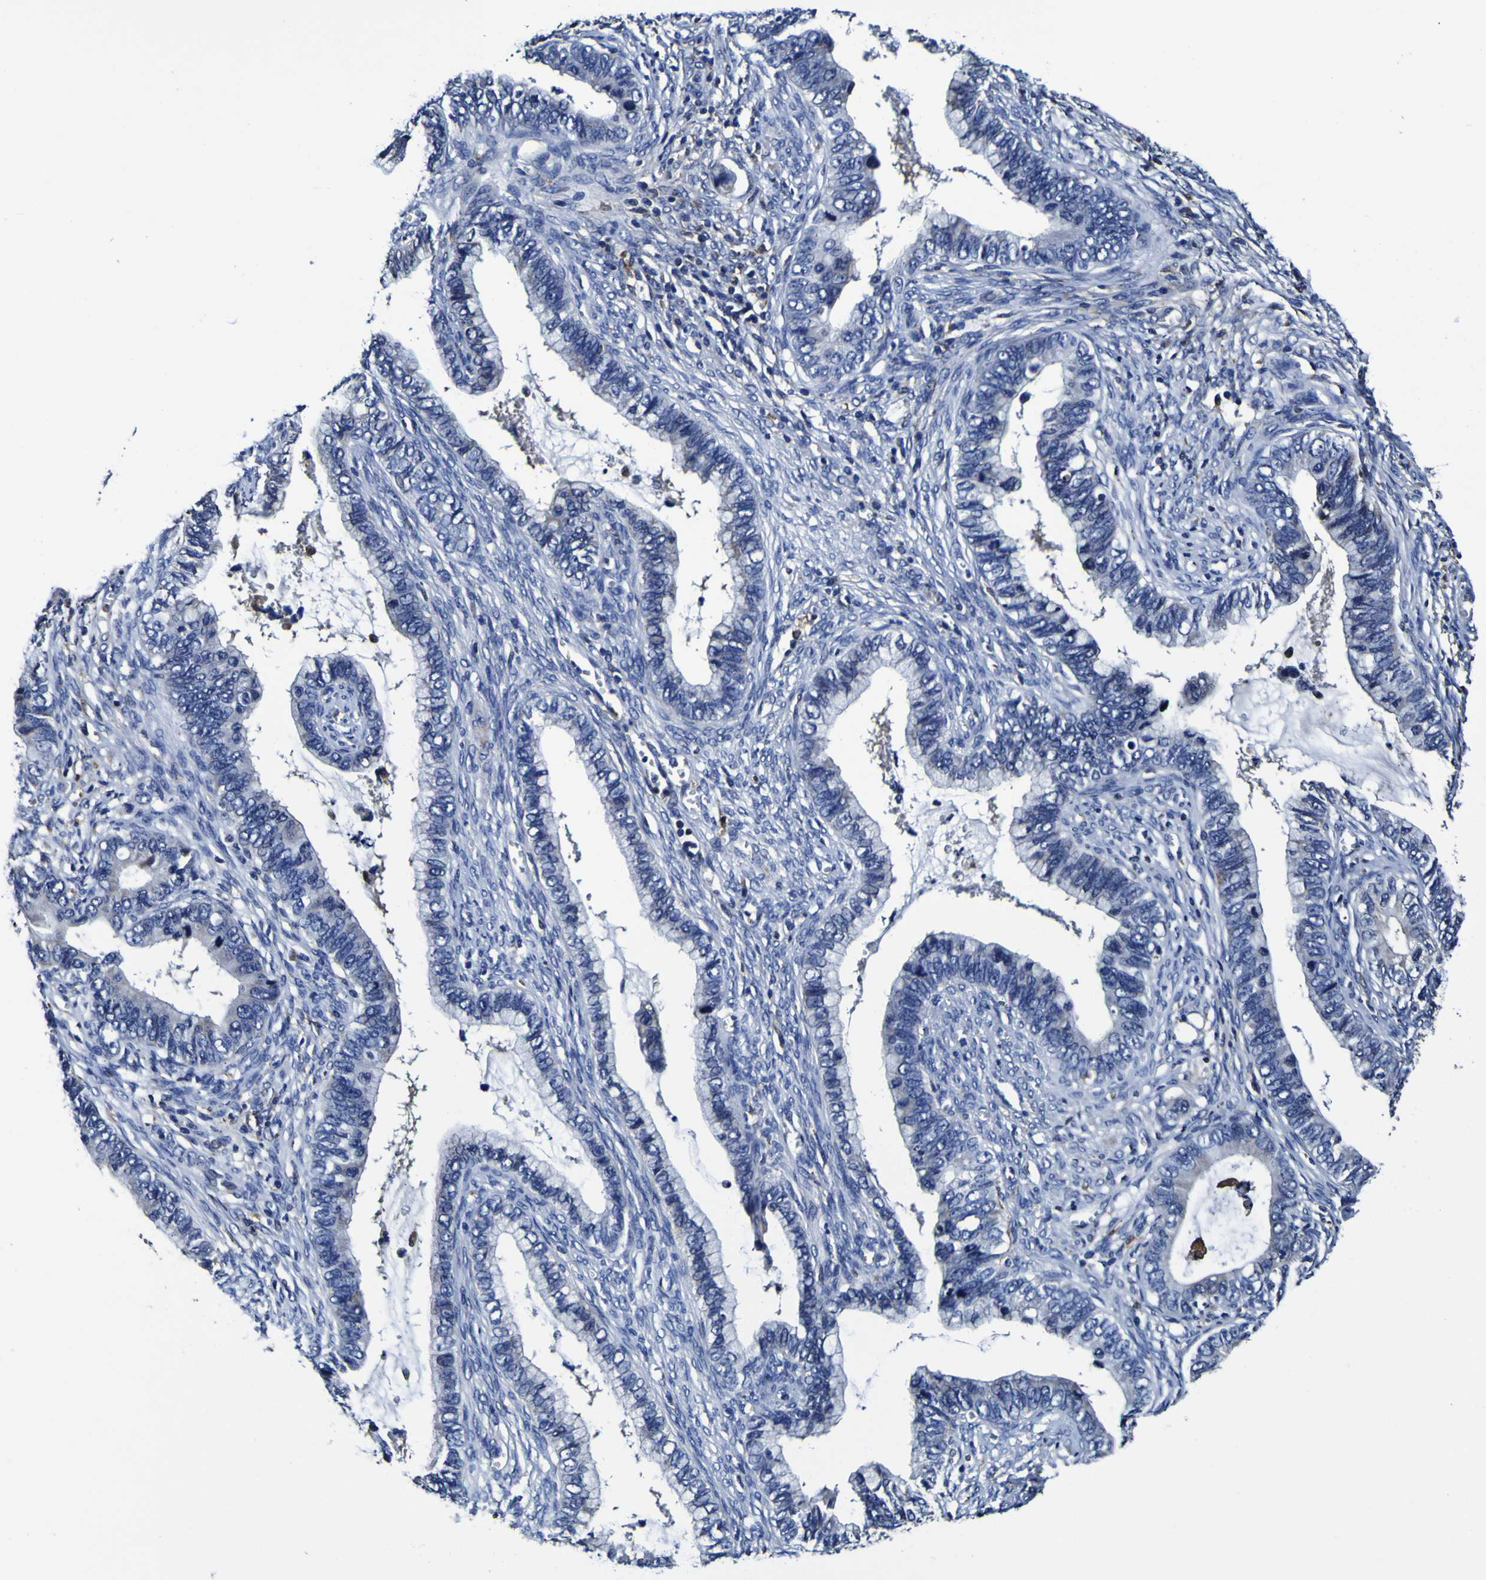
{"staining": {"intensity": "negative", "quantity": "none", "location": "none"}, "tissue": "cervical cancer", "cell_type": "Tumor cells", "image_type": "cancer", "snomed": [{"axis": "morphology", "description": "Adenocarcinoma, NOS"}, {"axis": "topography", "description": "Cervix"}], "caption": "Immunohistochemistry image of cervical cancer stained for a protein (brown), which reveals no staining in tumor cells.", "gene": "GPX1", "patient": {"sex": "female", "age": 44}}